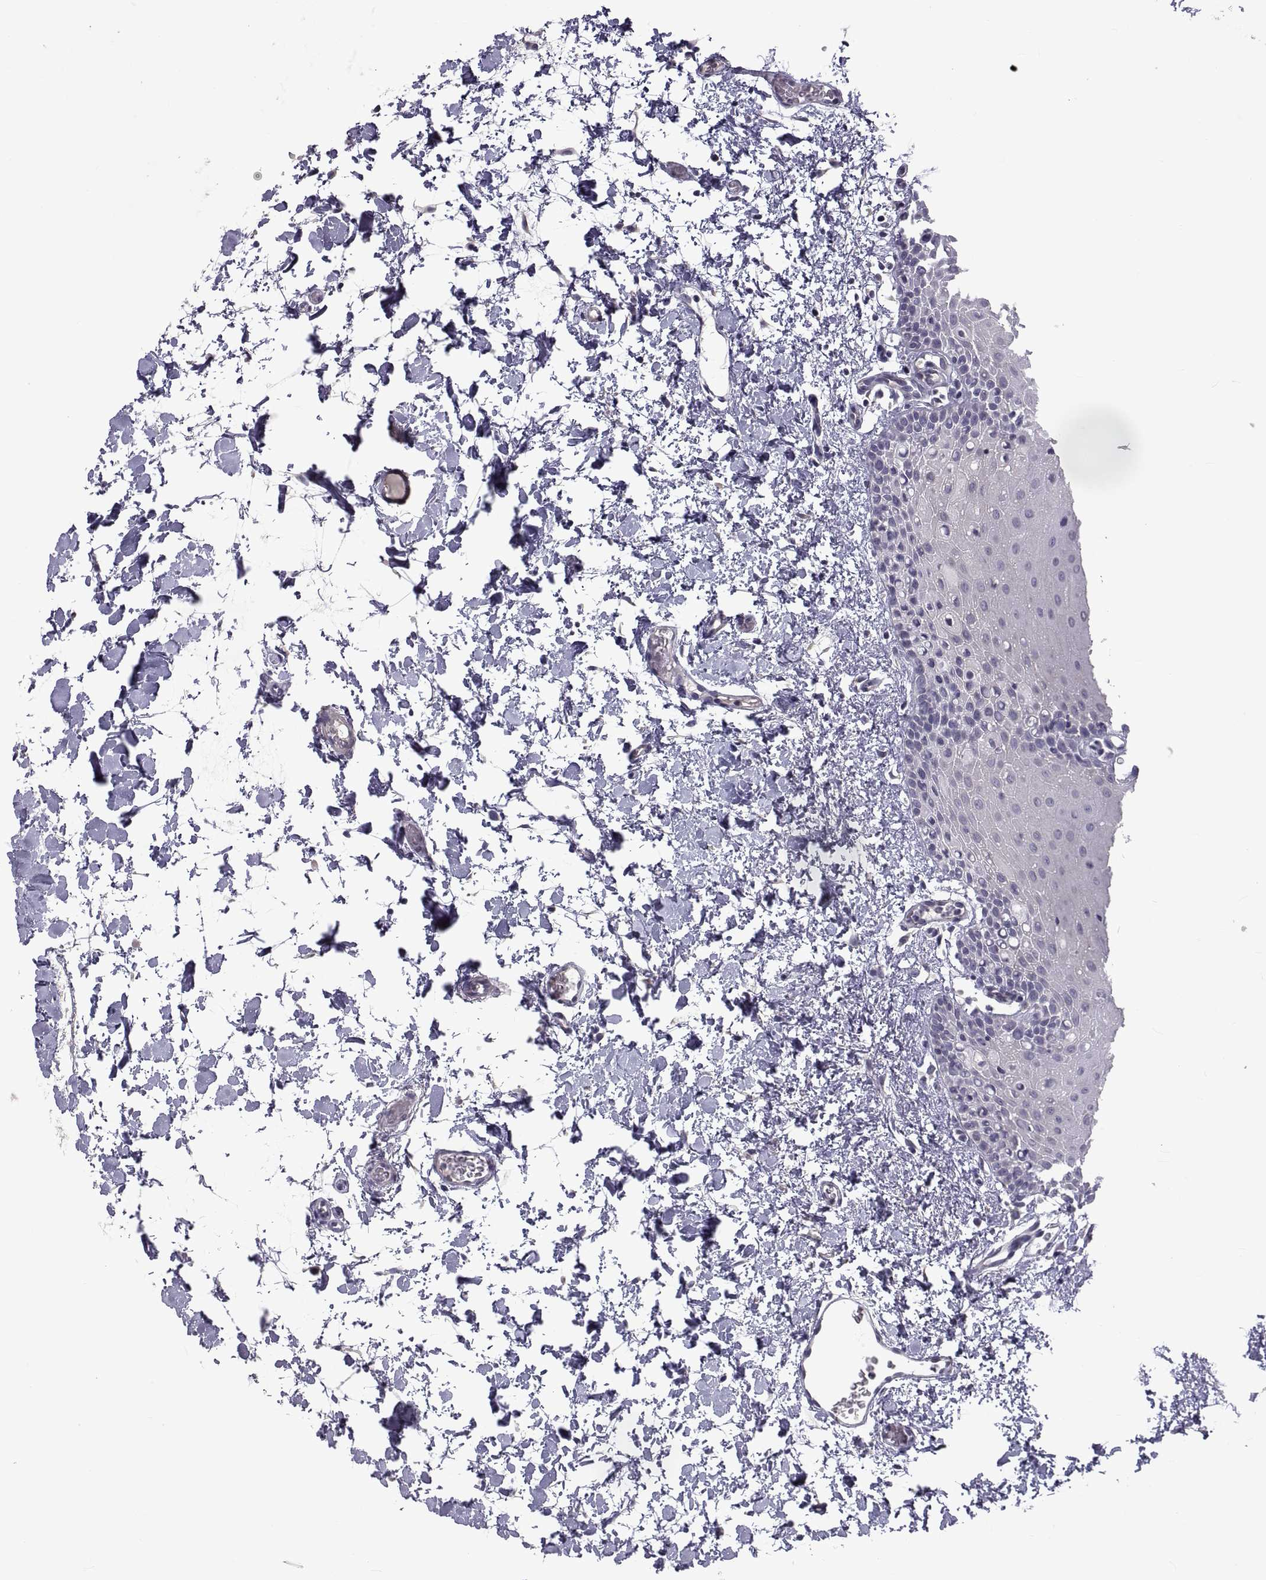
{"staining": {"intensity": "negative", "quantity": "none", "location": "none"}, "tissue": "oral mucosa", "cell_type": "Squamous epithelial cells", "image_type": "normal", "snomed": [{"axis": "morphology", "description": "Normal tissue, NOS"}, {"axis": "topography", "description": "Oral tissue"}], "caption": "Immunohistochemistry of normal human oral mucosa reveals no positivity in squamous epithelial cells. Brightfield microscopy of immunohistochemistry (IHC) stained with DAB (brown) and hematoxylin (blue), captured at high magnification.", "gene": "NPTX2", "patient": {"sex": "male", "age": 81}}